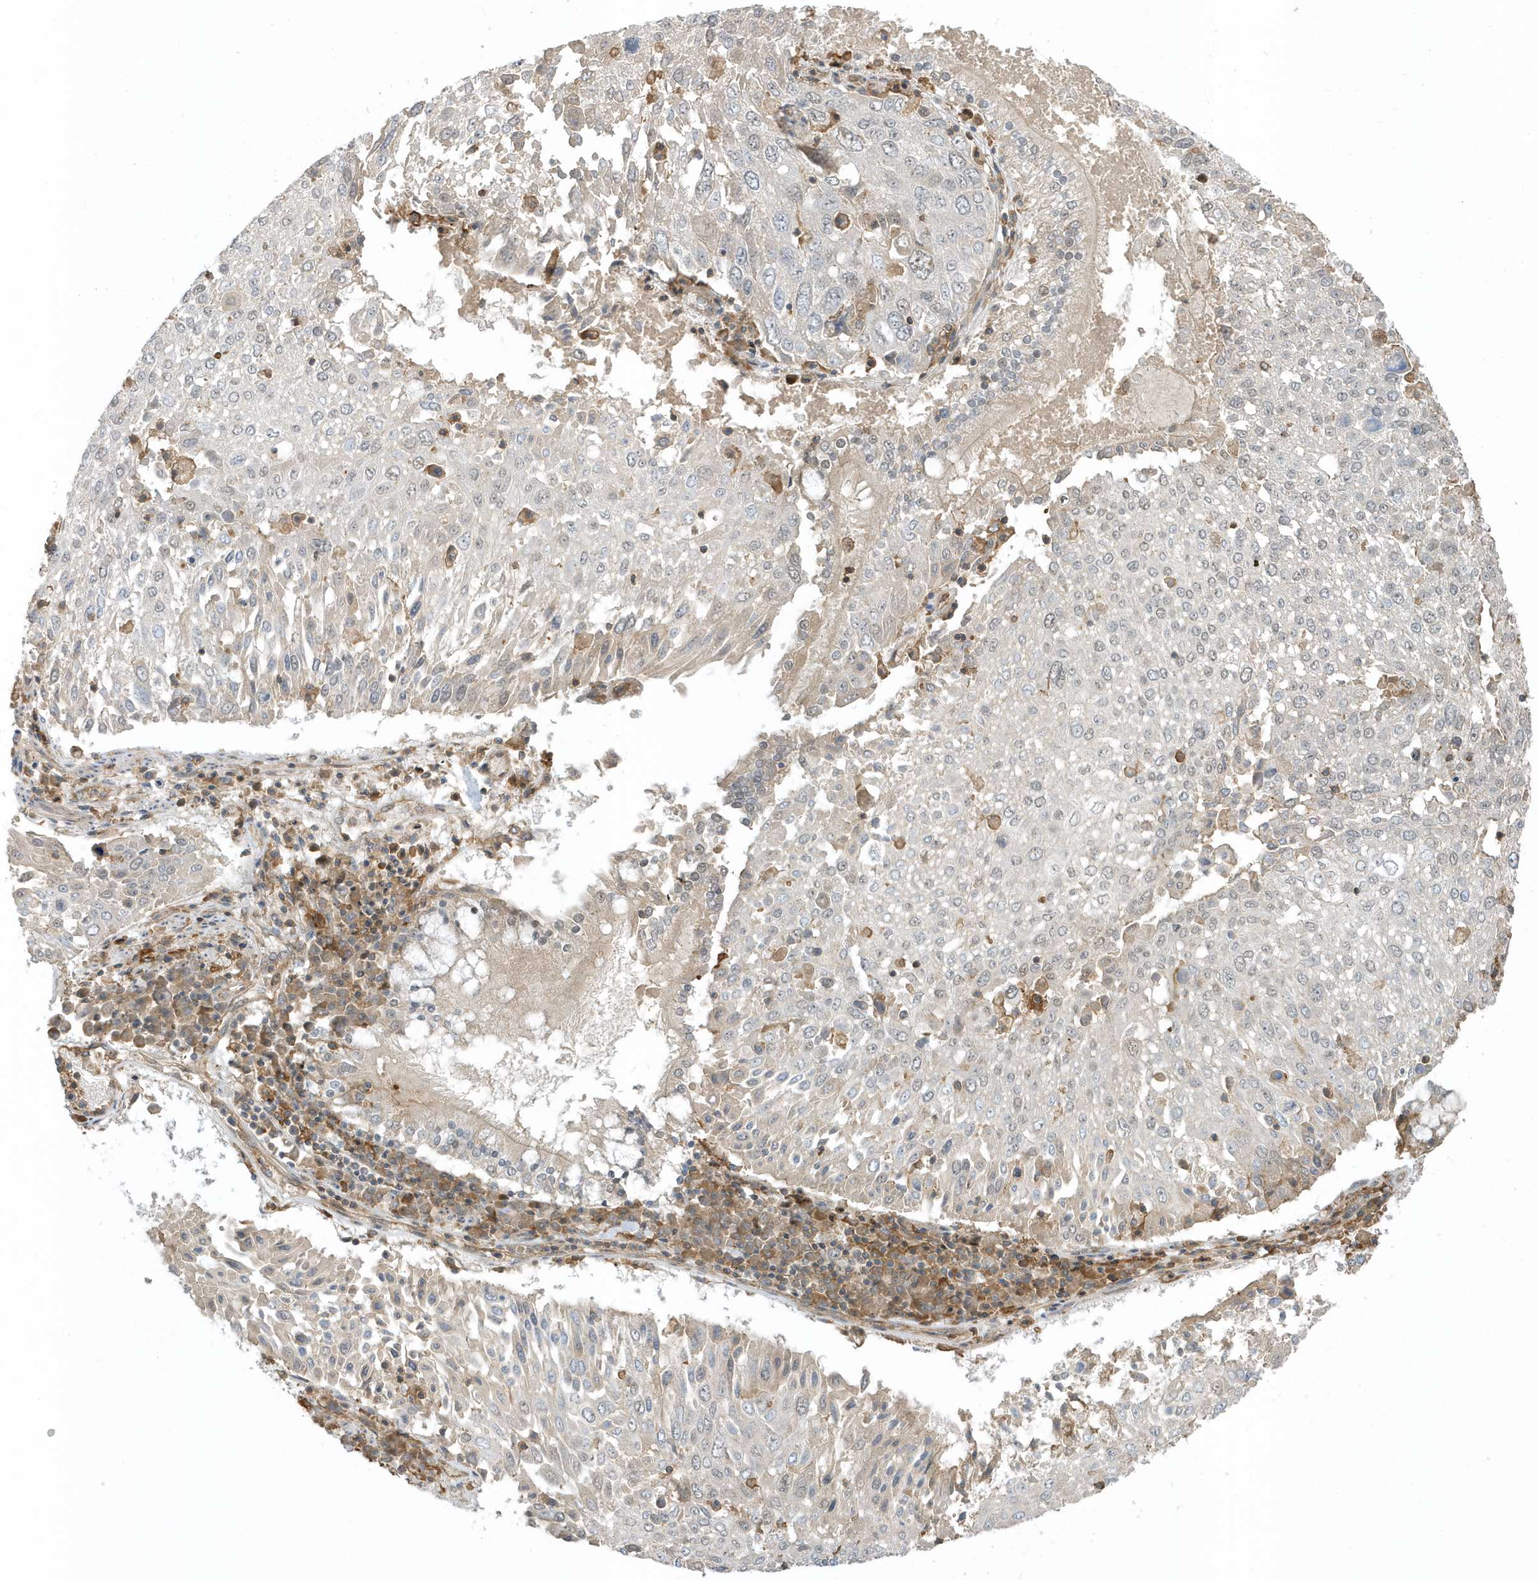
{"staining": {"intensity": "negative", "quantity": "none", "location": "none"}, "tissue": "lung cancer", "cell_type": "Tumor cells", "image_type": "cancer", "snomed": [{"axis": "morphology", "description": "Squamous cell carcinoma, NOS"}, {"axis": "topography", "description": "Lung"}], "caption": "High magnification brightfield microscopy of squamous cell carcinoma (lung) stained with DAB (brown) and counterstained with hematoxylin (blue): tumor cells show no significant staining.", "gene": "ZBTB8A", "patient": {"sex": "male", "age": 65}}